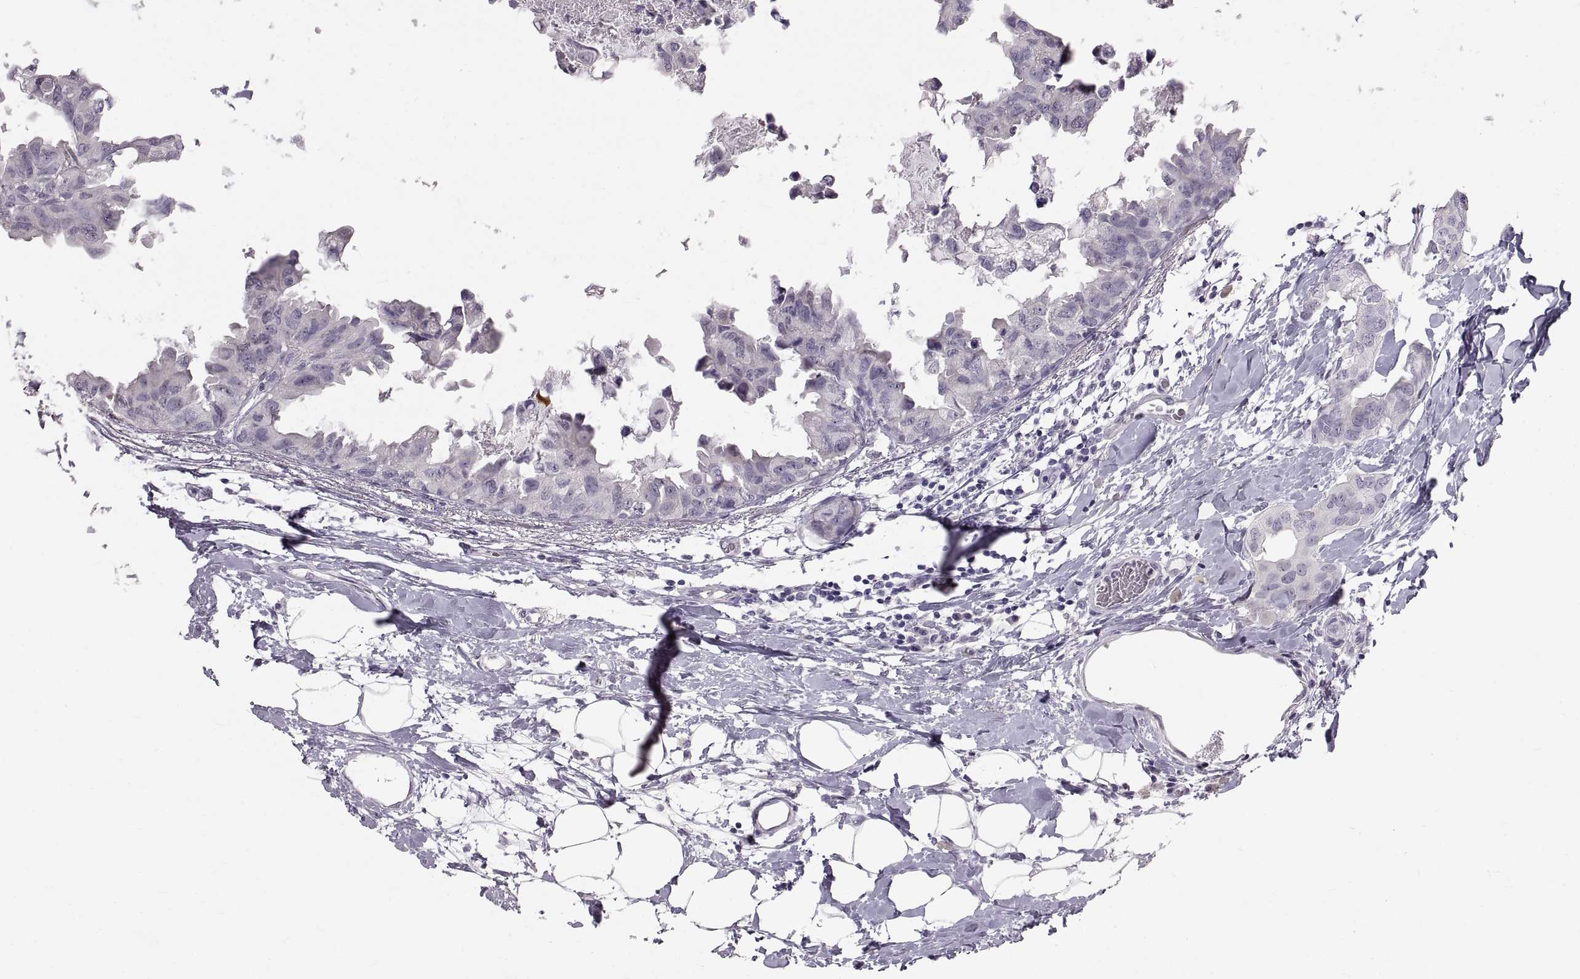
{"staining": {"intensity": "negative", "quantity": "none", "location": "none"}, "tissue": "breast cancer", "cell_type": "Tumor cells", "image_type": "cancer", "snomed": [{"axis": "morphology", "description": "Normal tissue, NOS"}, {"axis": "morphology", "description": "Duct carcinoma"}, {"axis": "topography", "description": "Breast"}], "caption": "Tumor cells show no significant protein staining in breast cancer (intraductal carcinoma). (DAB immunohistochemistry visualized using brightfield microscopy, high magnification).", "gene": "SPACDR", "patient": {"sex": "female", "age": 40}}